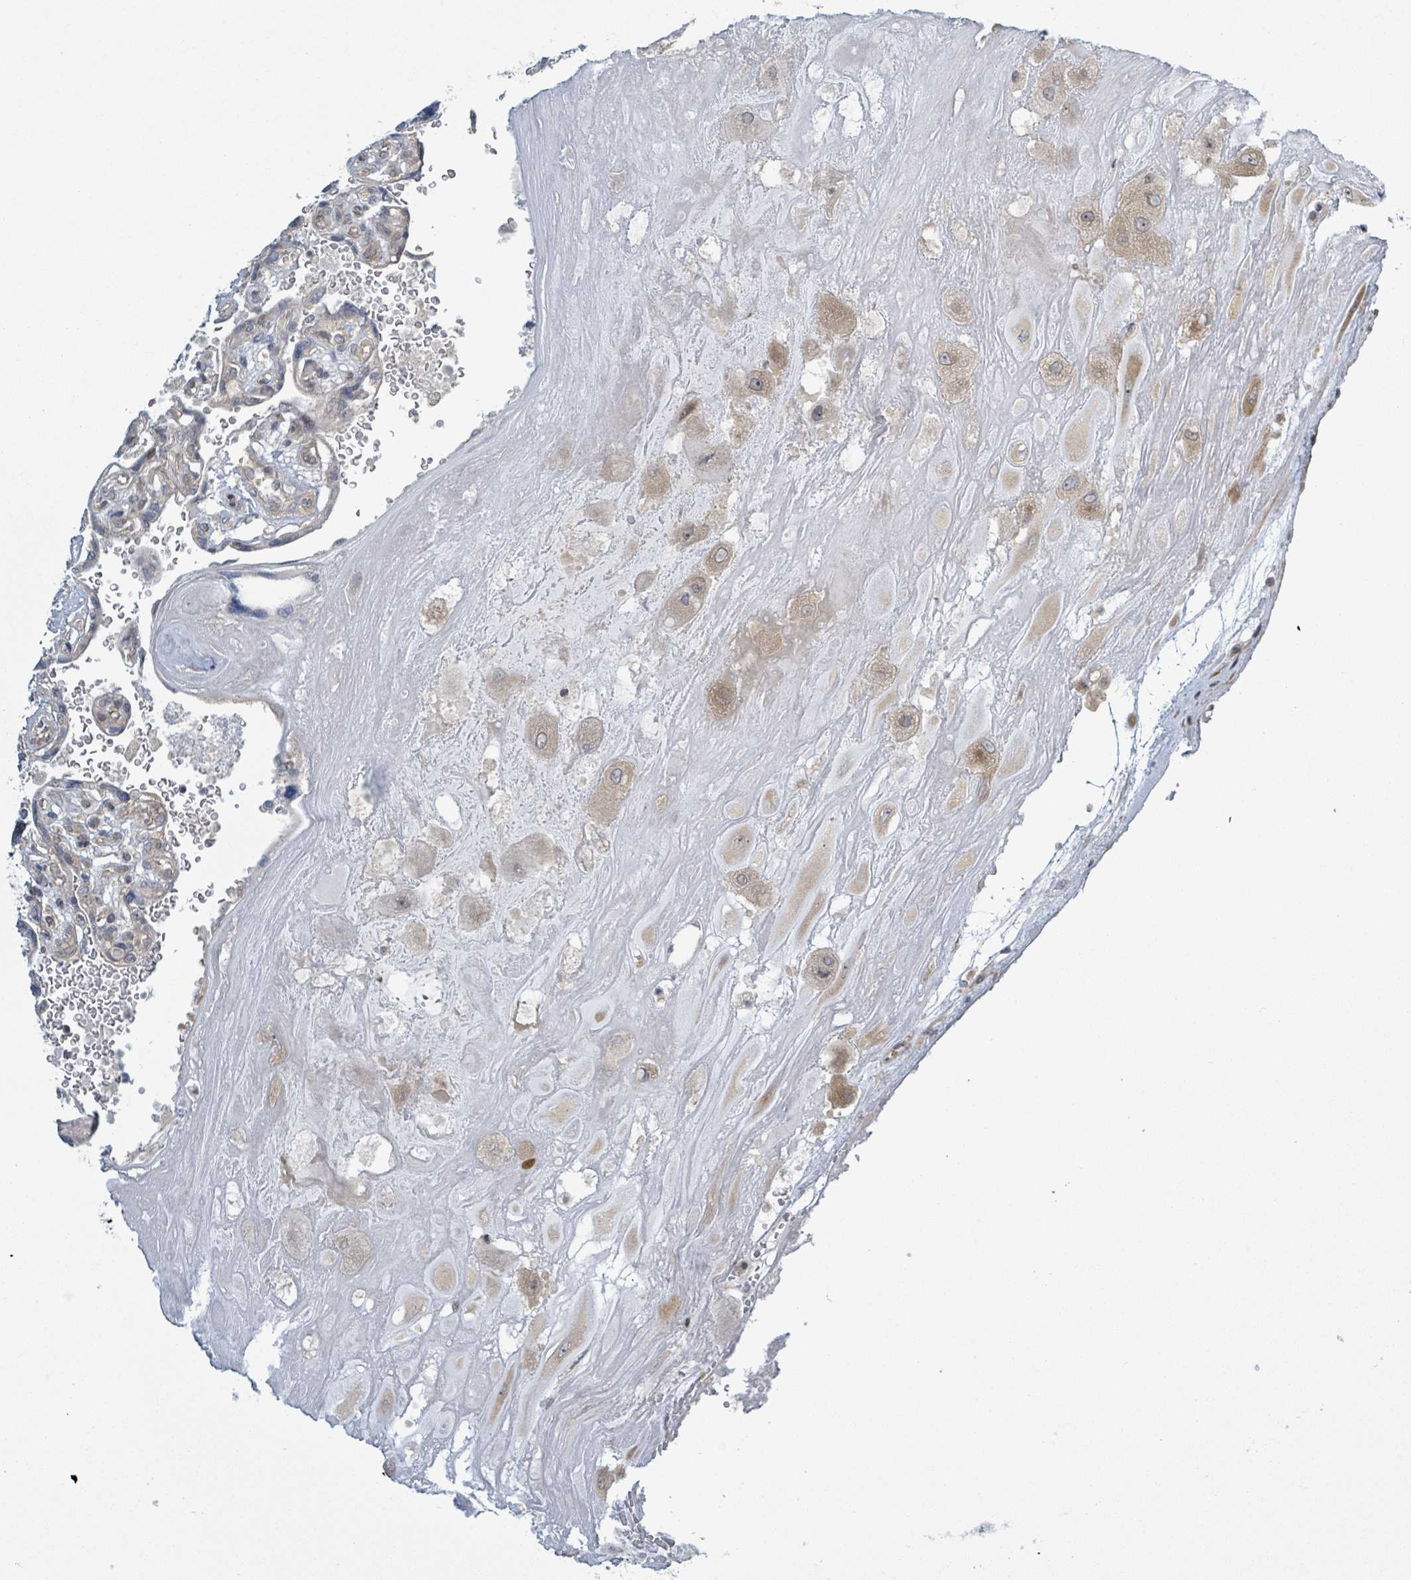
{"staining": {"intensity": "weak", "quantity": "25%-75%", "location": "cytoplasmic/membranous"}, "tissue": "placenta", "cell_type": "Decidual cells", "image_type": "normal", "snomed": [{"axis": "morphology", "description": "Normal tissue, NOS"}, {"axis": "topography", "description": "Placenta"}], "caption": "Decidual cells show low levels of weak cytoplasmic/membranous positivity in approximately 25%-75% of cells in normal placenta. (Brightfield microscopy of DAB IHC at high magnification).", "gene": "RPL32", "patient": {"sex": "female", "age": 32}}